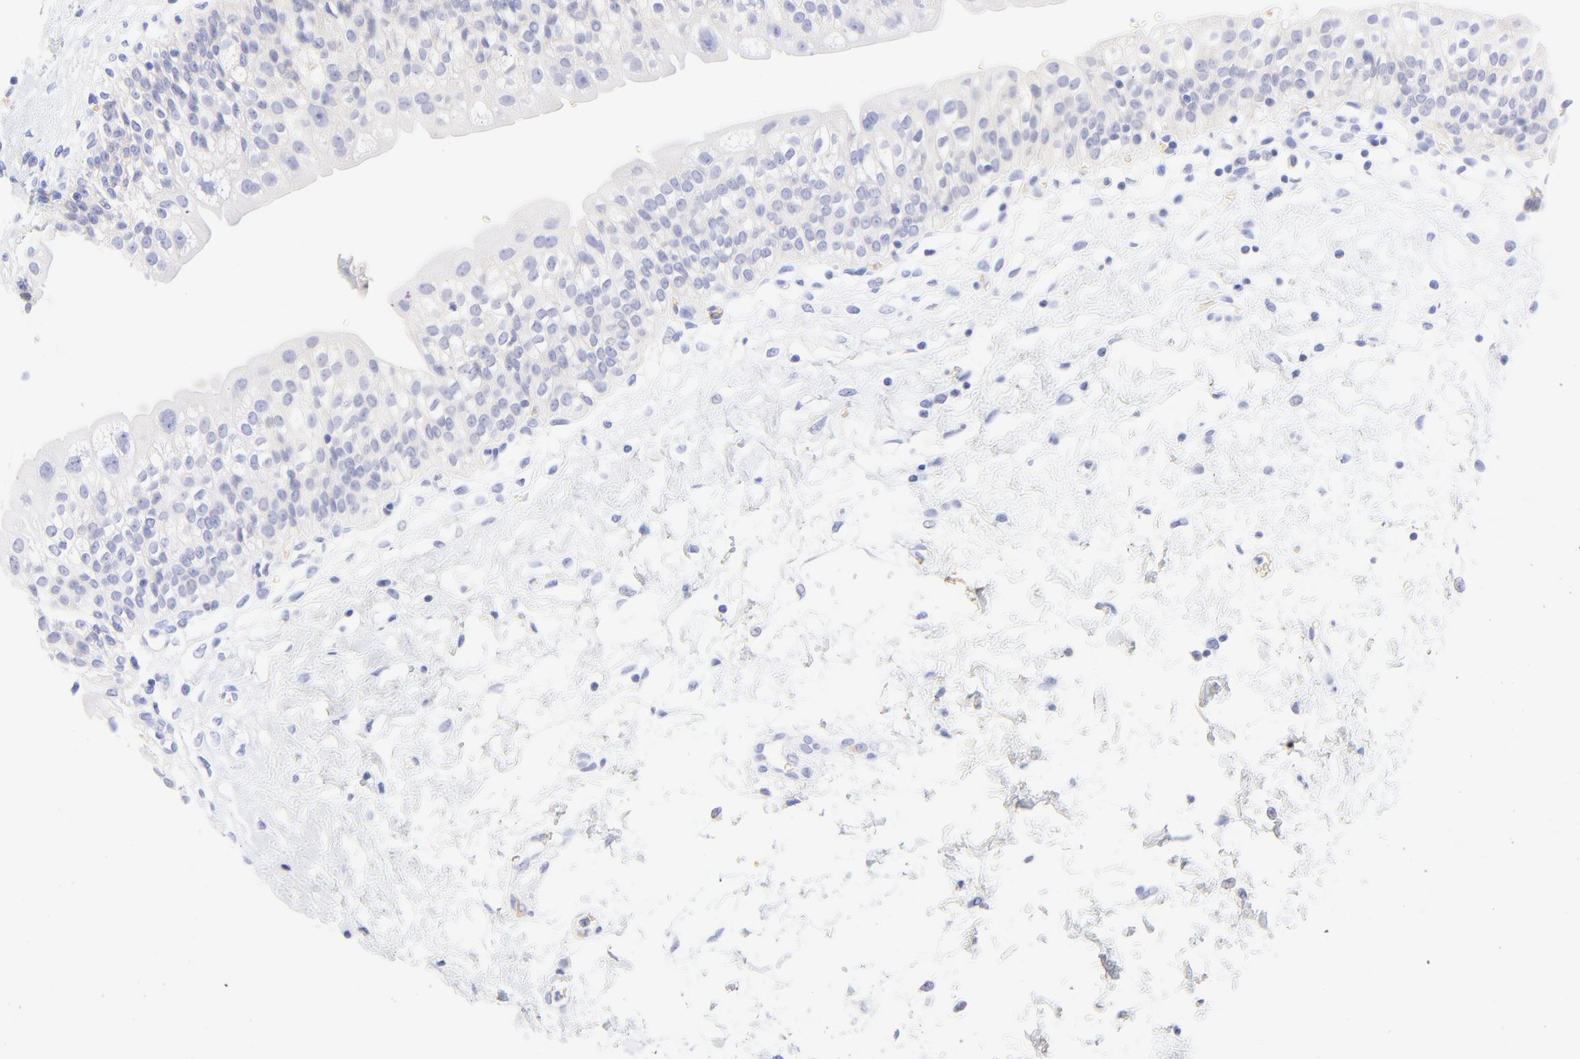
{"staining": {"intensity": "negative", "quantity": "none", "location": "none"}, "tissue": "urinary bladder", "cell_type": "Urothelial cells", "image_type": "normal", "snomed": [{"axis": "morphology", "description": "Normal tissue, NOS"}, {"axis": "topography", "description": "Urinary bladder"}], "caption": "This histopathology image is of unremarkable urinary bladder stained with immunohistochemistry (IHC) to label a protein in brown with the nuclei are counter-stained blue. There is no staining in urothelial cells. Nuclei are stained in blue.", "gene": "FRMPD3", "patient": {"sex": "female", "age": 80}}